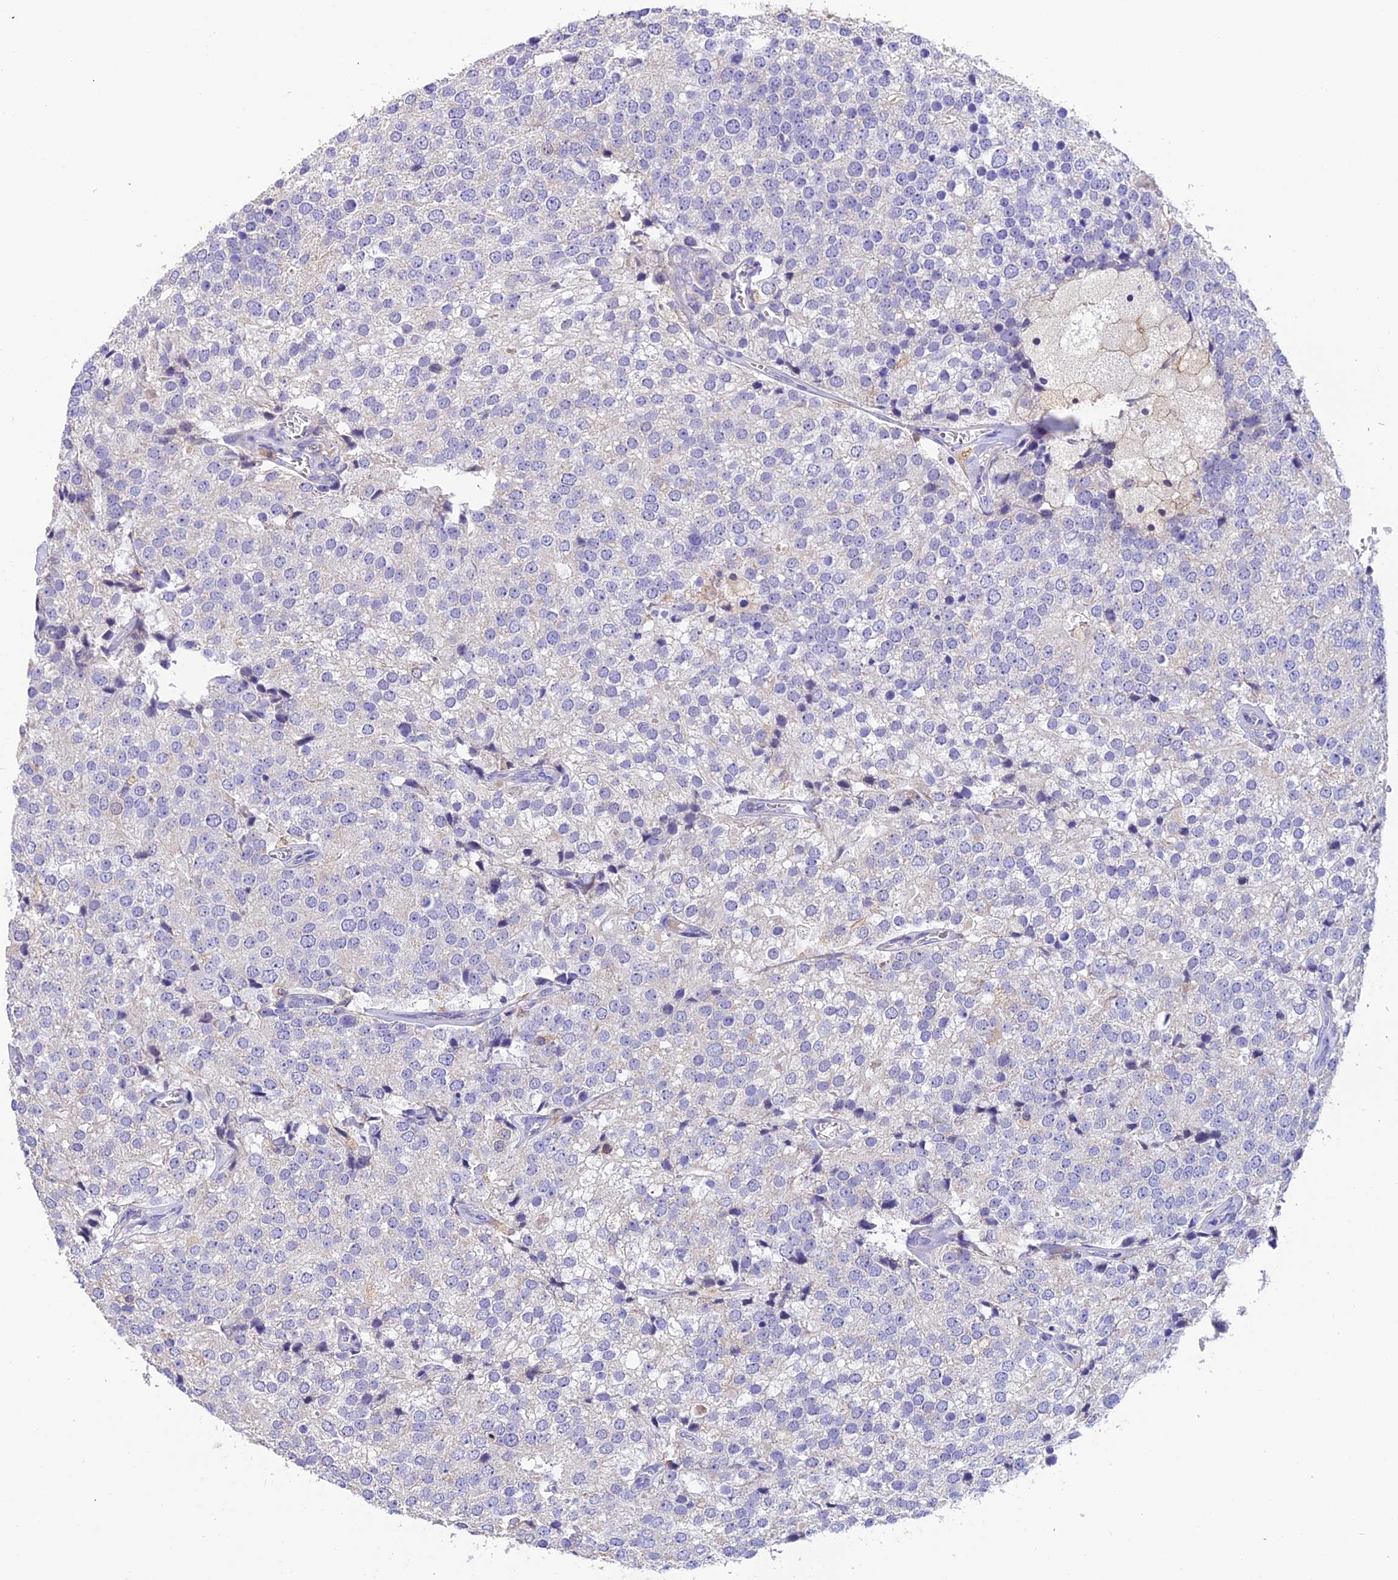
{"staining": {"intensity": "negative", "quantity": "none", "location": "none"}, "tissue": "prostate cancer", "cell_type": "Tumor cells", "image_type": "cancer", "snomed": [{"axis": "morphology", "description": "Adenocarcinoma, High grade"}, {"axis": "topography", "description": "Prostate"}], "caption": "Immunohistochemistry (IHC) of adenocarcinoma (high-grade) (prostate) exhibits no expression in tumor cells. (DAB immunohistochemistry (IHC) with hematoxylin counter stain).", "gene": "LPXN", "patient": {"sex": "male", "age": 49}}